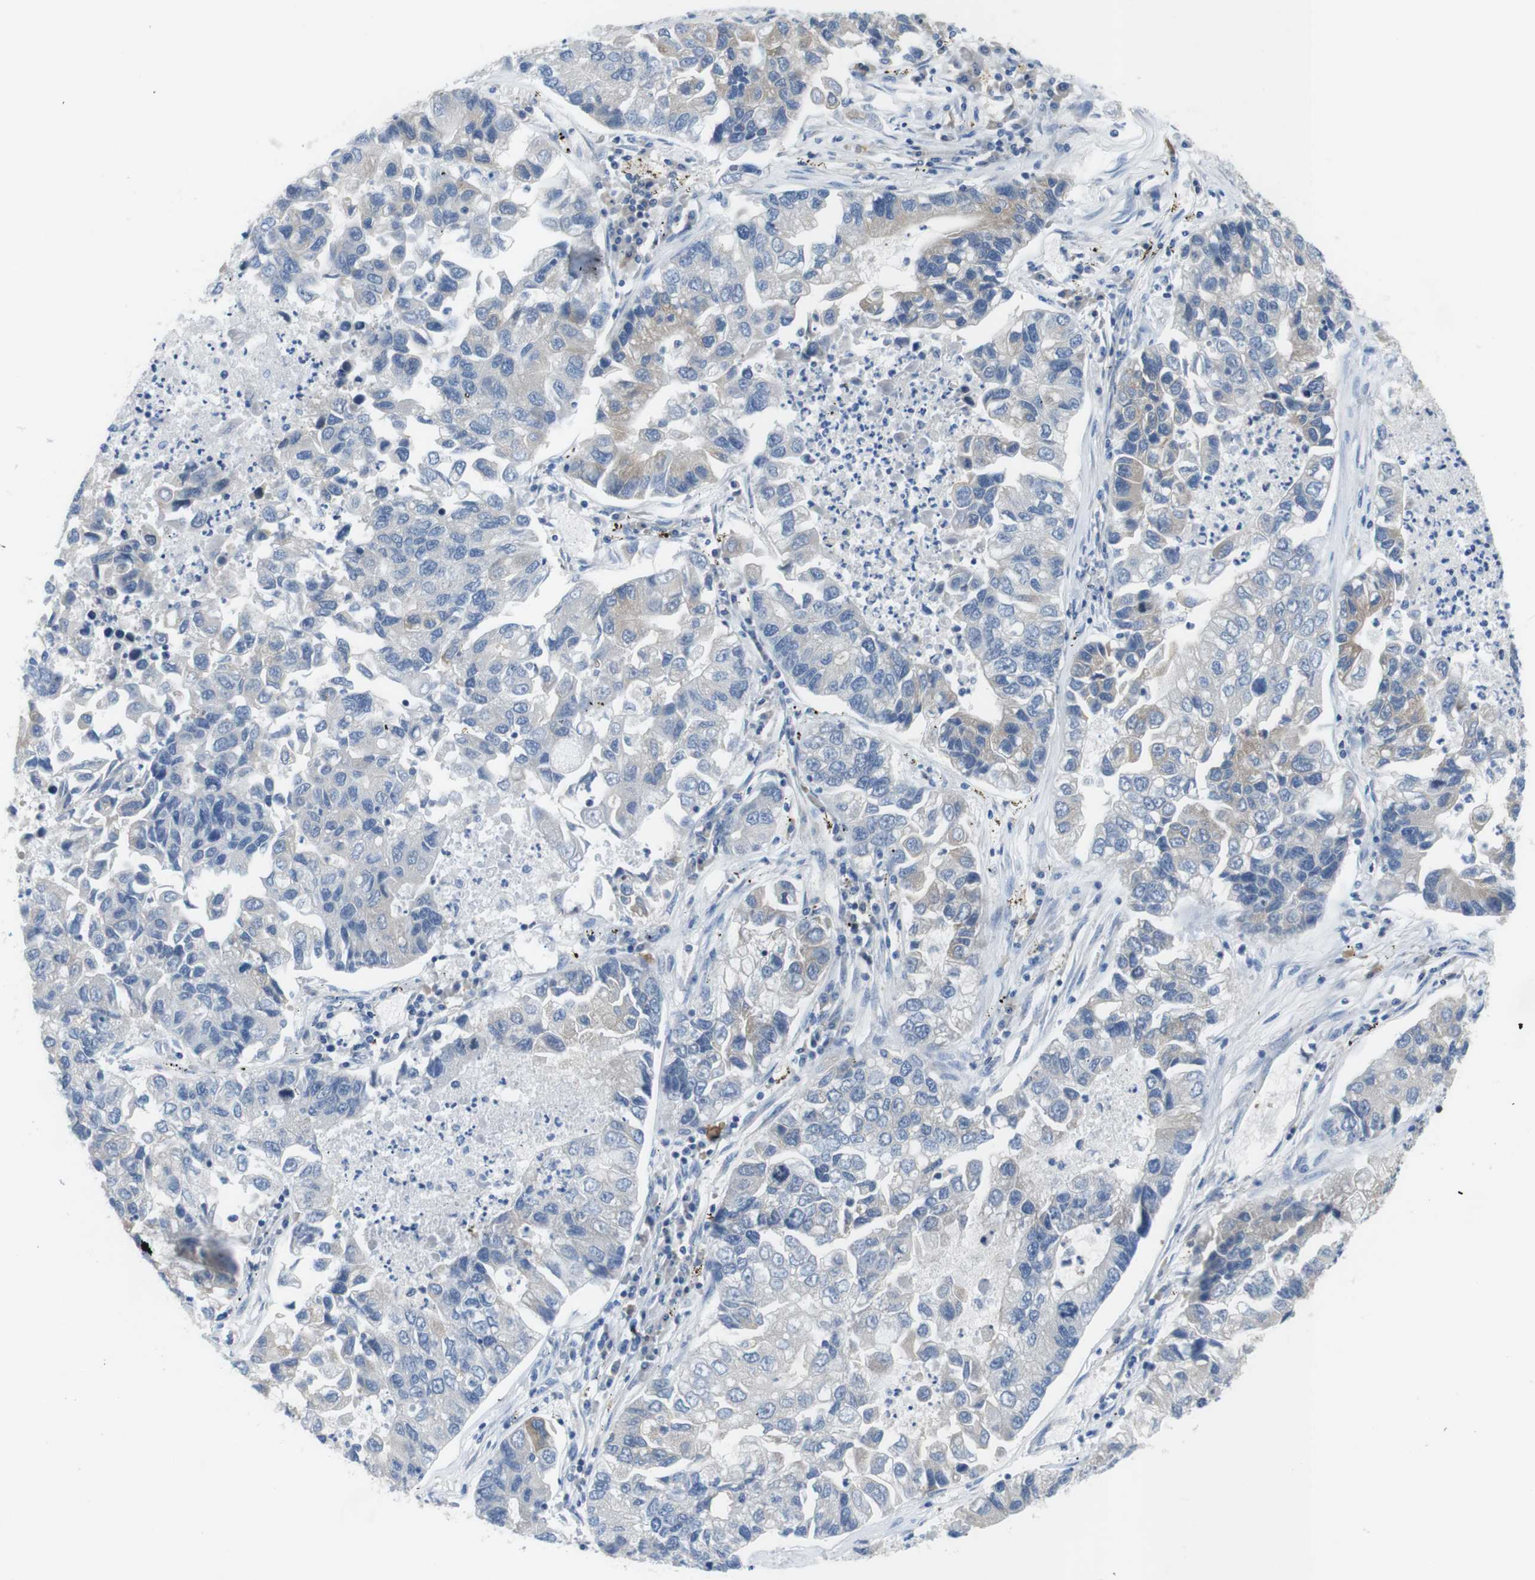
{"staining": {"intensity": "negative", "quantity": "none", "location": "none"}, "tissue": "lung cancer", "cell_type": "Tumor cells", "image_type": "cancer", "snomed": [{"axis": "morphology", "description": "Adenocarcinoma, NOS"}, {"axis": "topography", "description": "Lung"}], "caption": "Image shows no significant protein positivity in tumor cells of lung cancer. Brightfield microscopy of immunohistochemistry stained with DAB (3,3'-diaminobenzidine) (brown) and hematoxylin (blue), captured at high magnification.", "gene": "DCLK1", "patient": {"sex": "female", "age": 51}}